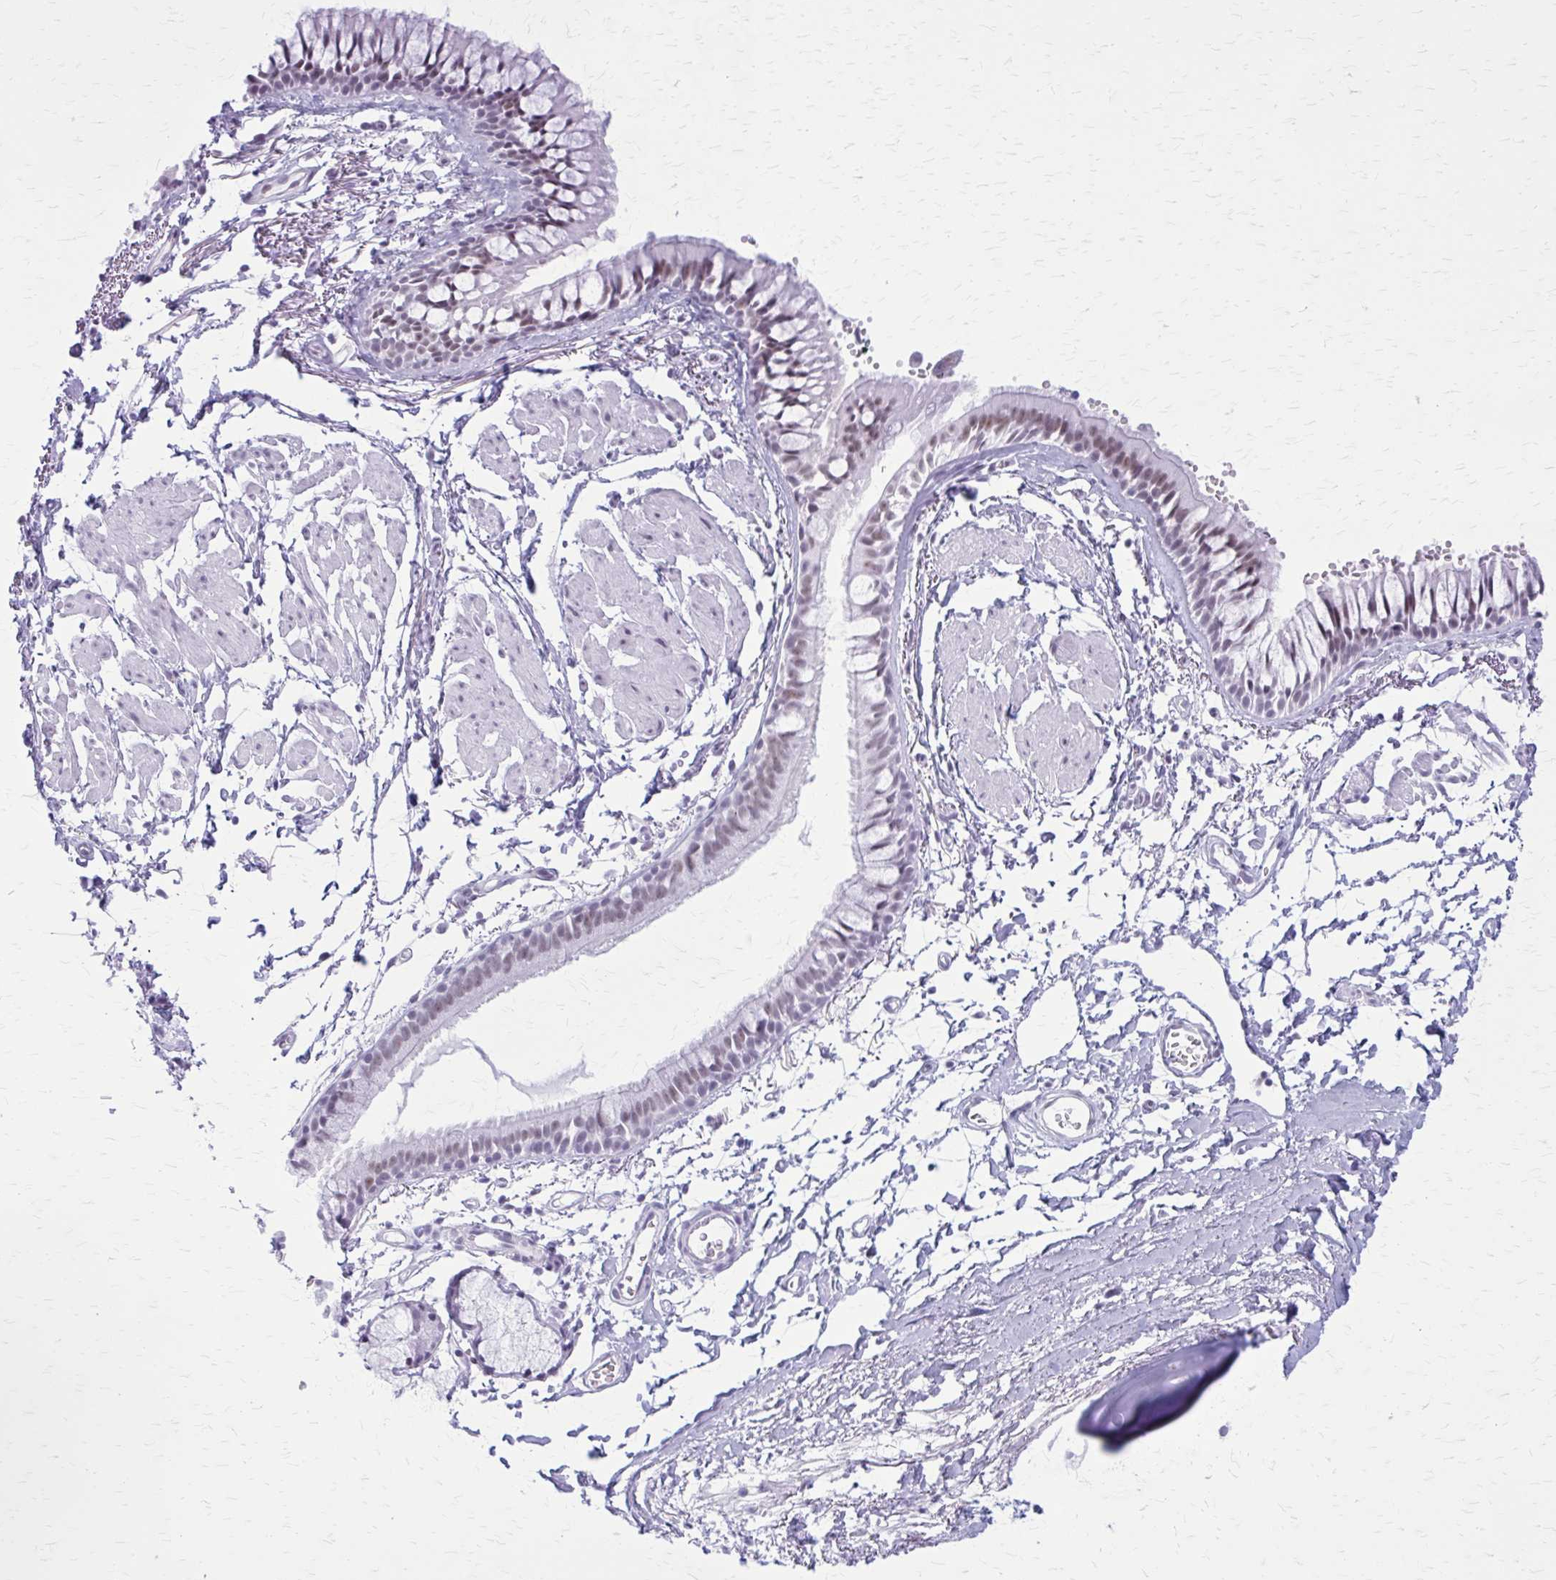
{"staining": {"intensity": "weak", "quantity": "25%-75%", "location": "nuclear"}, "tissue": "bronchus", "cell_type": "Respiratory epithelial cells", "image_type": "normal", "snomed": [{"axis": "morphology", "description": "Normal tissue, NOS"}, {"axis": "topography", "description": "Cartilage tissue"}, {"axis": "topography", "description": "Bronchus"}, {"axis": "topography", "description": "Peripheral nerve tissue"}], "caption": "Immunohistochemical staining of normal human bronchus reveals weak nuclear protein positivity in approximately 25%-75% of respiratory epithelial cells.", "gene": "GAD1", "patient": {"sex": "female", "age": 59}}